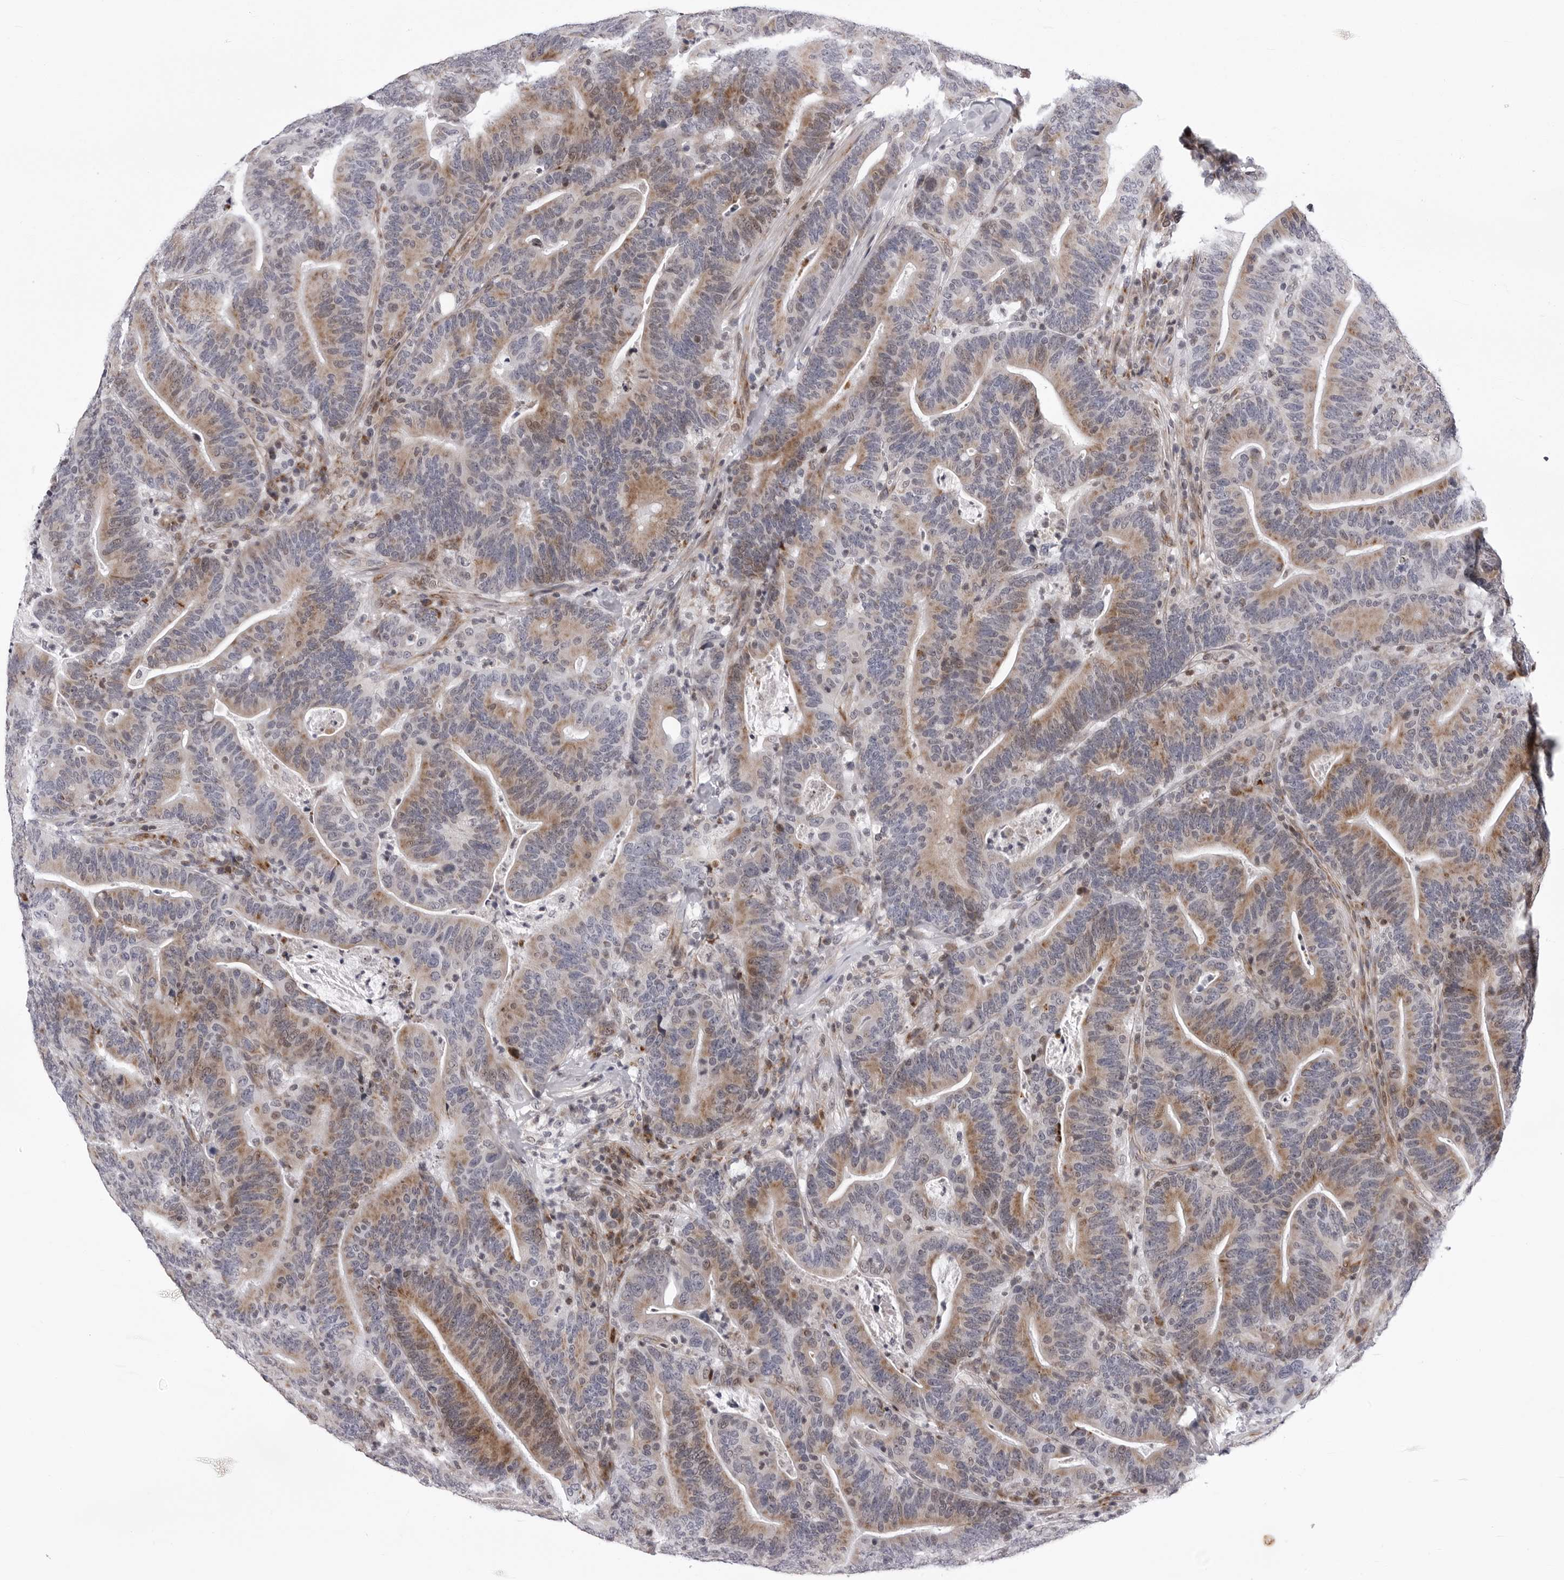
{"staining": {"intensity": "moderate", "quantity": ">75%", "location": "cytoplasmic/membranous"}, "tissue": "colorectal cancer", "cell_type": "Tumor cells", "image_type": "cancer", "snomed": [{"axis": "morphology", "description": "Adenocarcinoma, NOS"}, {"axis": "topography", "description": "Colon"}], "caption": "Colorectal adenocarcinoma stained with immunohistochemistry (IHC) demonstrates moderate cytoplasmic/membranous positivity in approximately >75% of tumor cells.", "gene": "CDK20", "patient": {"sex": "female", "age": 66}}